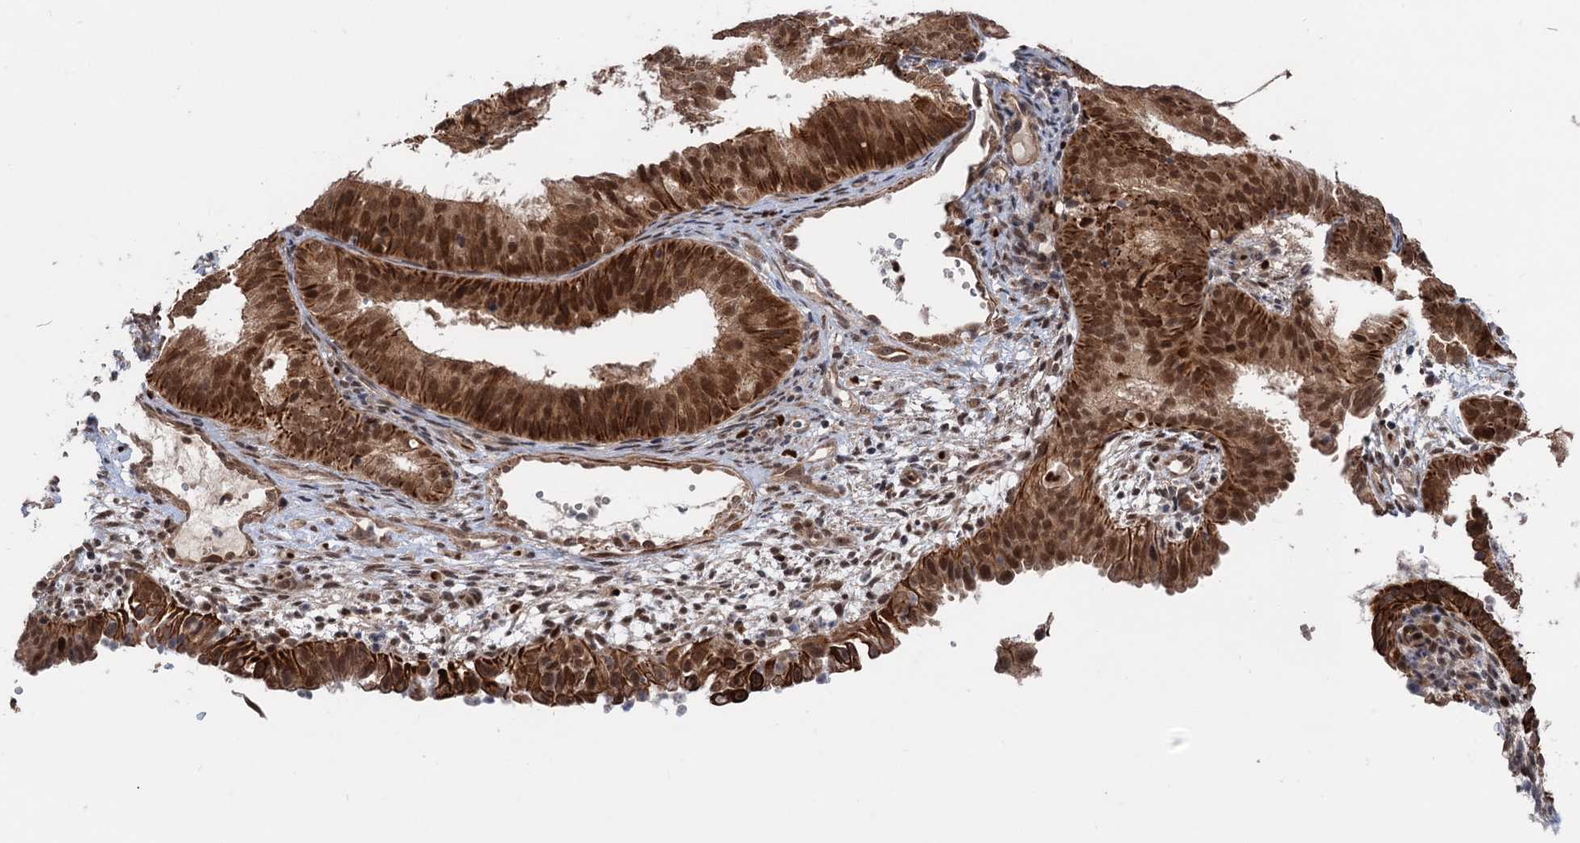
{"staining": {"intensity": "strong", "quantity": ">75%", "location": "cytoplasmic/membranous,nuclear"}, "tissue": "endometrial cancer", "cell_type": "Tumor cells", "image_type": "cancer", "snomed": [{"axis": "morphology", "description": "Adenocarcinoma, NOS"}, {"axis": "topography", "description": "Endometrium"}], "caption": "Immunohistochemical staining of adenocarcinoma (endometrial) shows strong cytoplasmic/membranous and nuclear protein staining in about >75% of tumor cells.", "gene": "TTC31", "patient": {"sex": "female", "age": 51}}